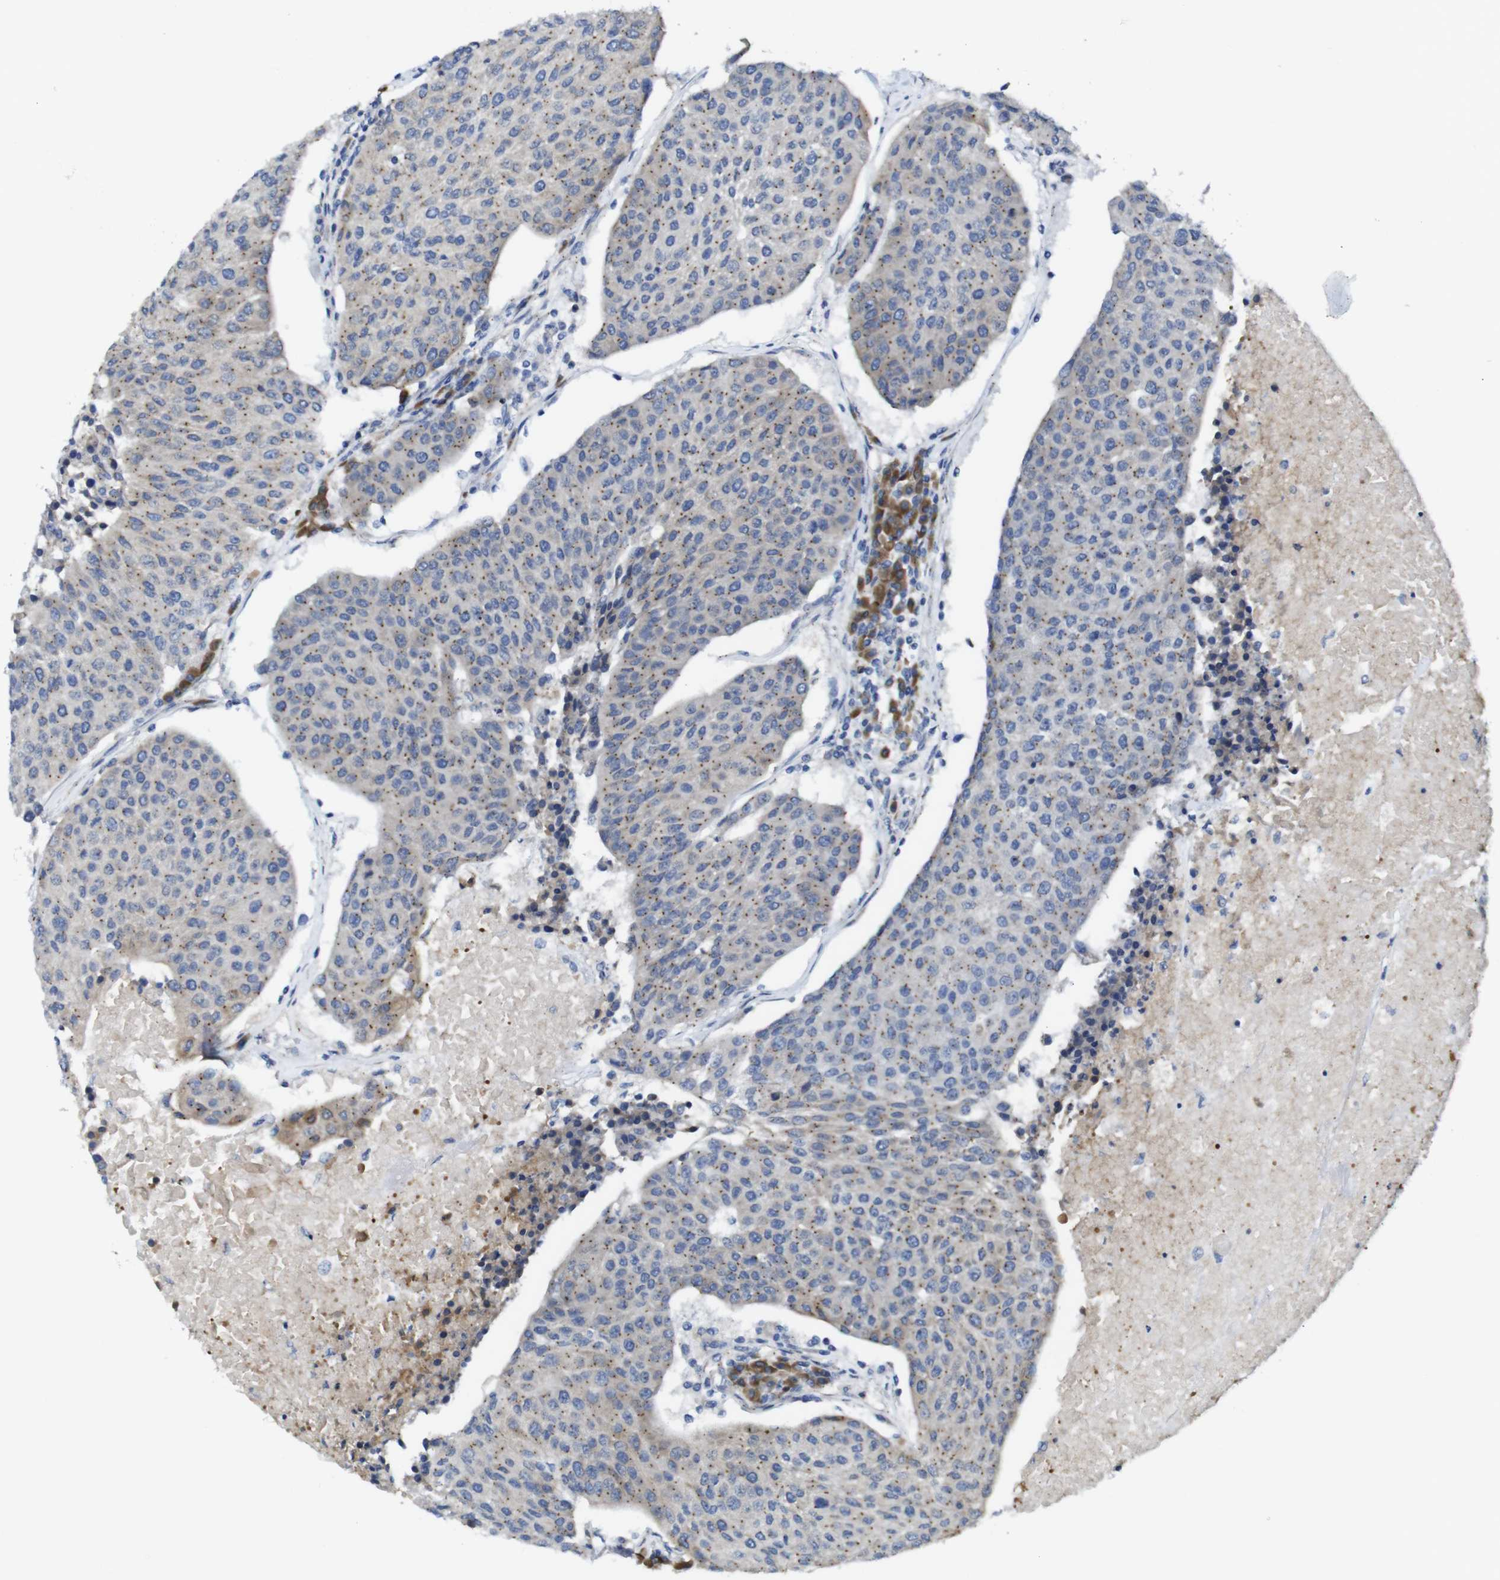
{"staining": {"intensity": "weak", "quantity": ">75%", "location": "cytoplasmic/membranous"}, "tissue": "urothelial cancer", "cell_type": "Tumor cells", "image_type": "cancer", "snomed": [{"axis": "morphology", "description": "Urothelial carcinoma, High grade"}, {"axis": "topography", "description": "Urinary bladder"}], "caption": "Urothelial cancer stained with DAB (3,3'-diaminobenzidine) IHC exhibits low levels of weak cytoplasmic/membranous positivity in approximately >75% of tumor cells.", "gene": "DDRGK1", "patient": {"sex": "female", "age": 85}}